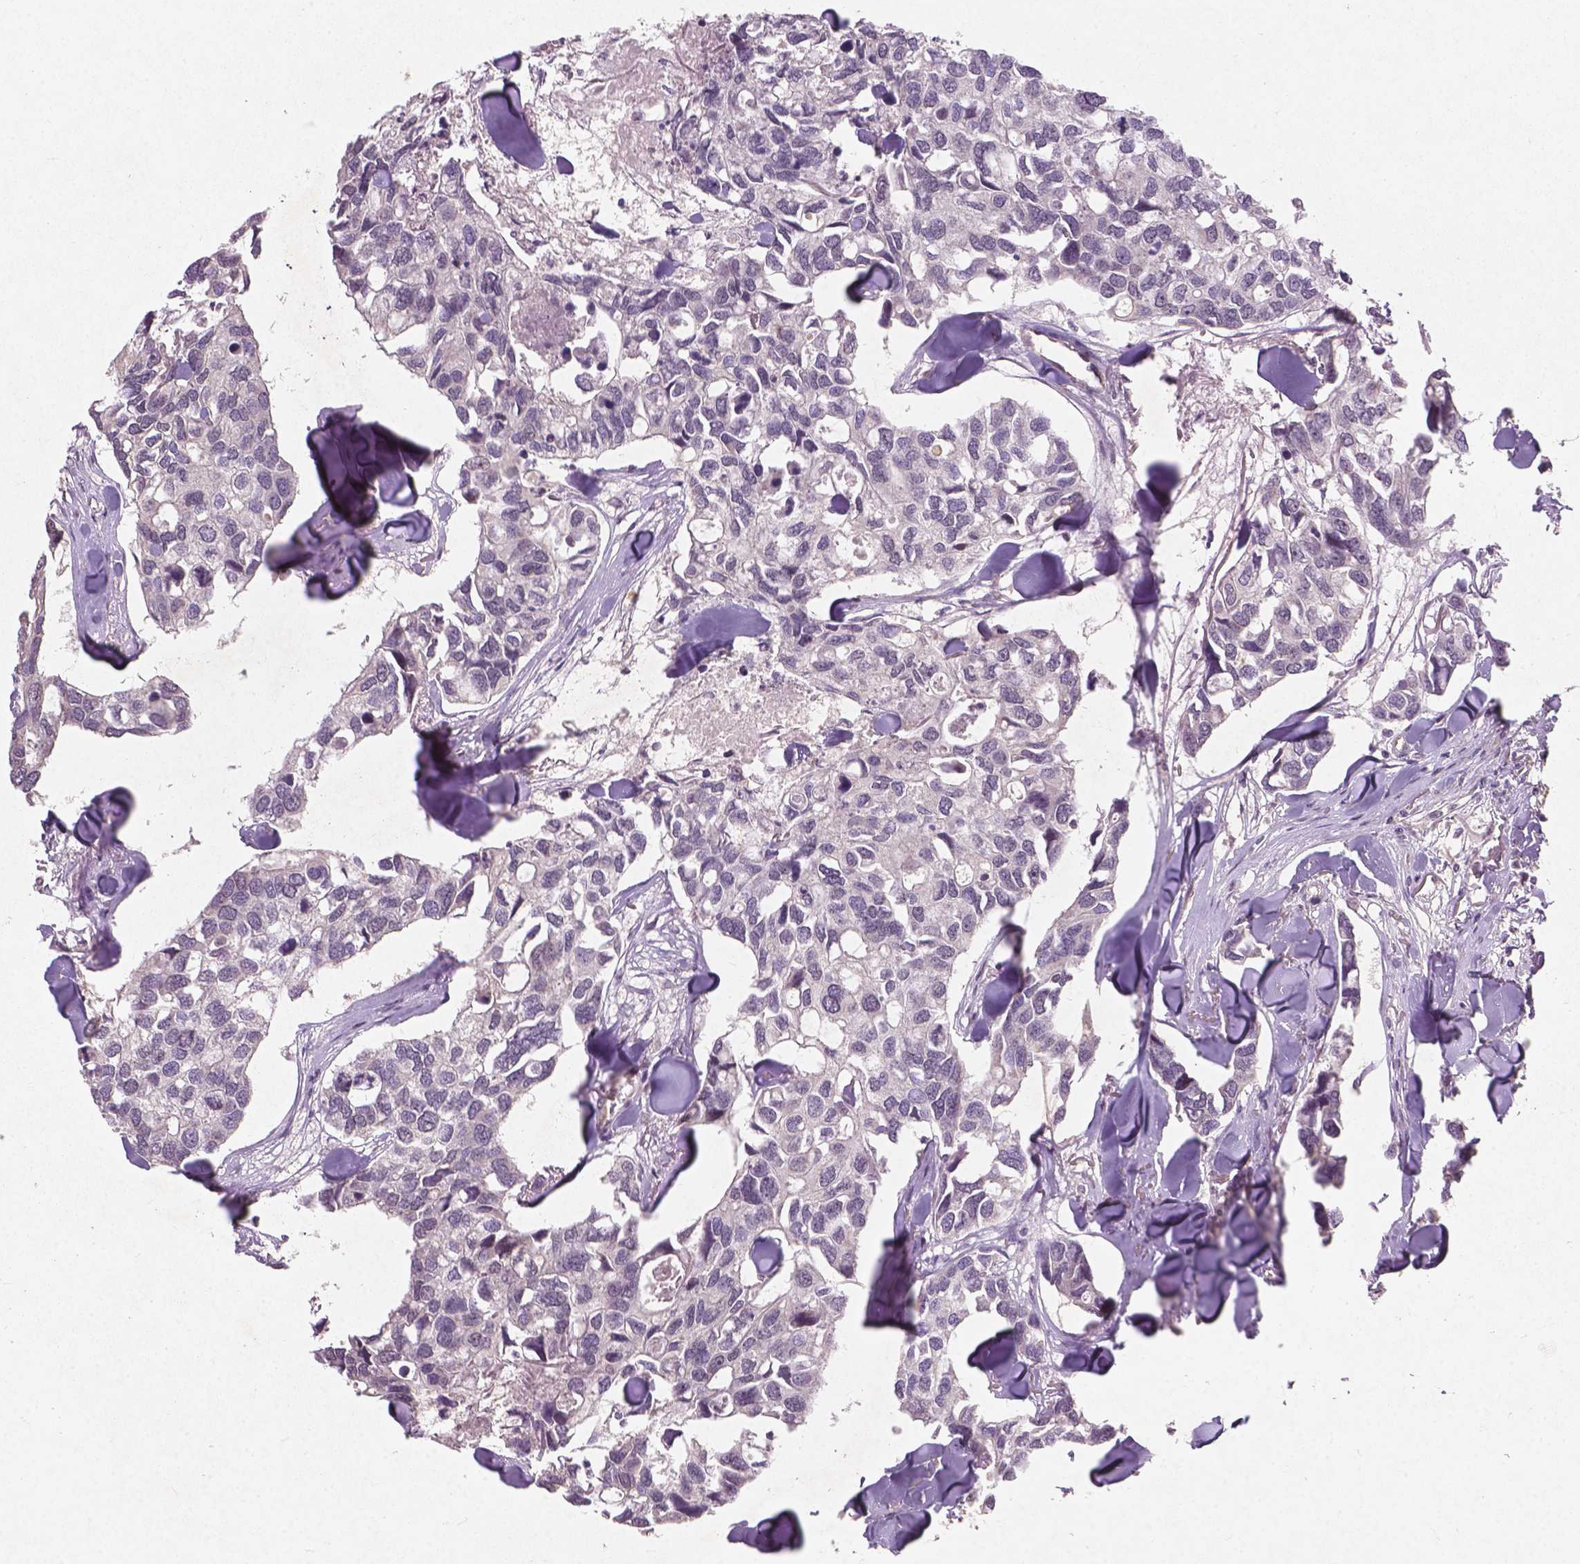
{"staining": {"intensity": "negative", "quantity": "none", "location": "none"}, "tissue": "breast cancer", "cell_type": "Tumor cells", "image_type": "cancer", "snomed": [{"axis": "morphology", "description": "Duct carcinoma"}, {"axis": "topography", "description": "Breast"}], "caption": "This is an immunohistochemistry image of breast invasive ductal carcinoma. There is no staining in tumor cells.", "gene": "SMAD2", "patient": {"sex": "female", "age": 83}}